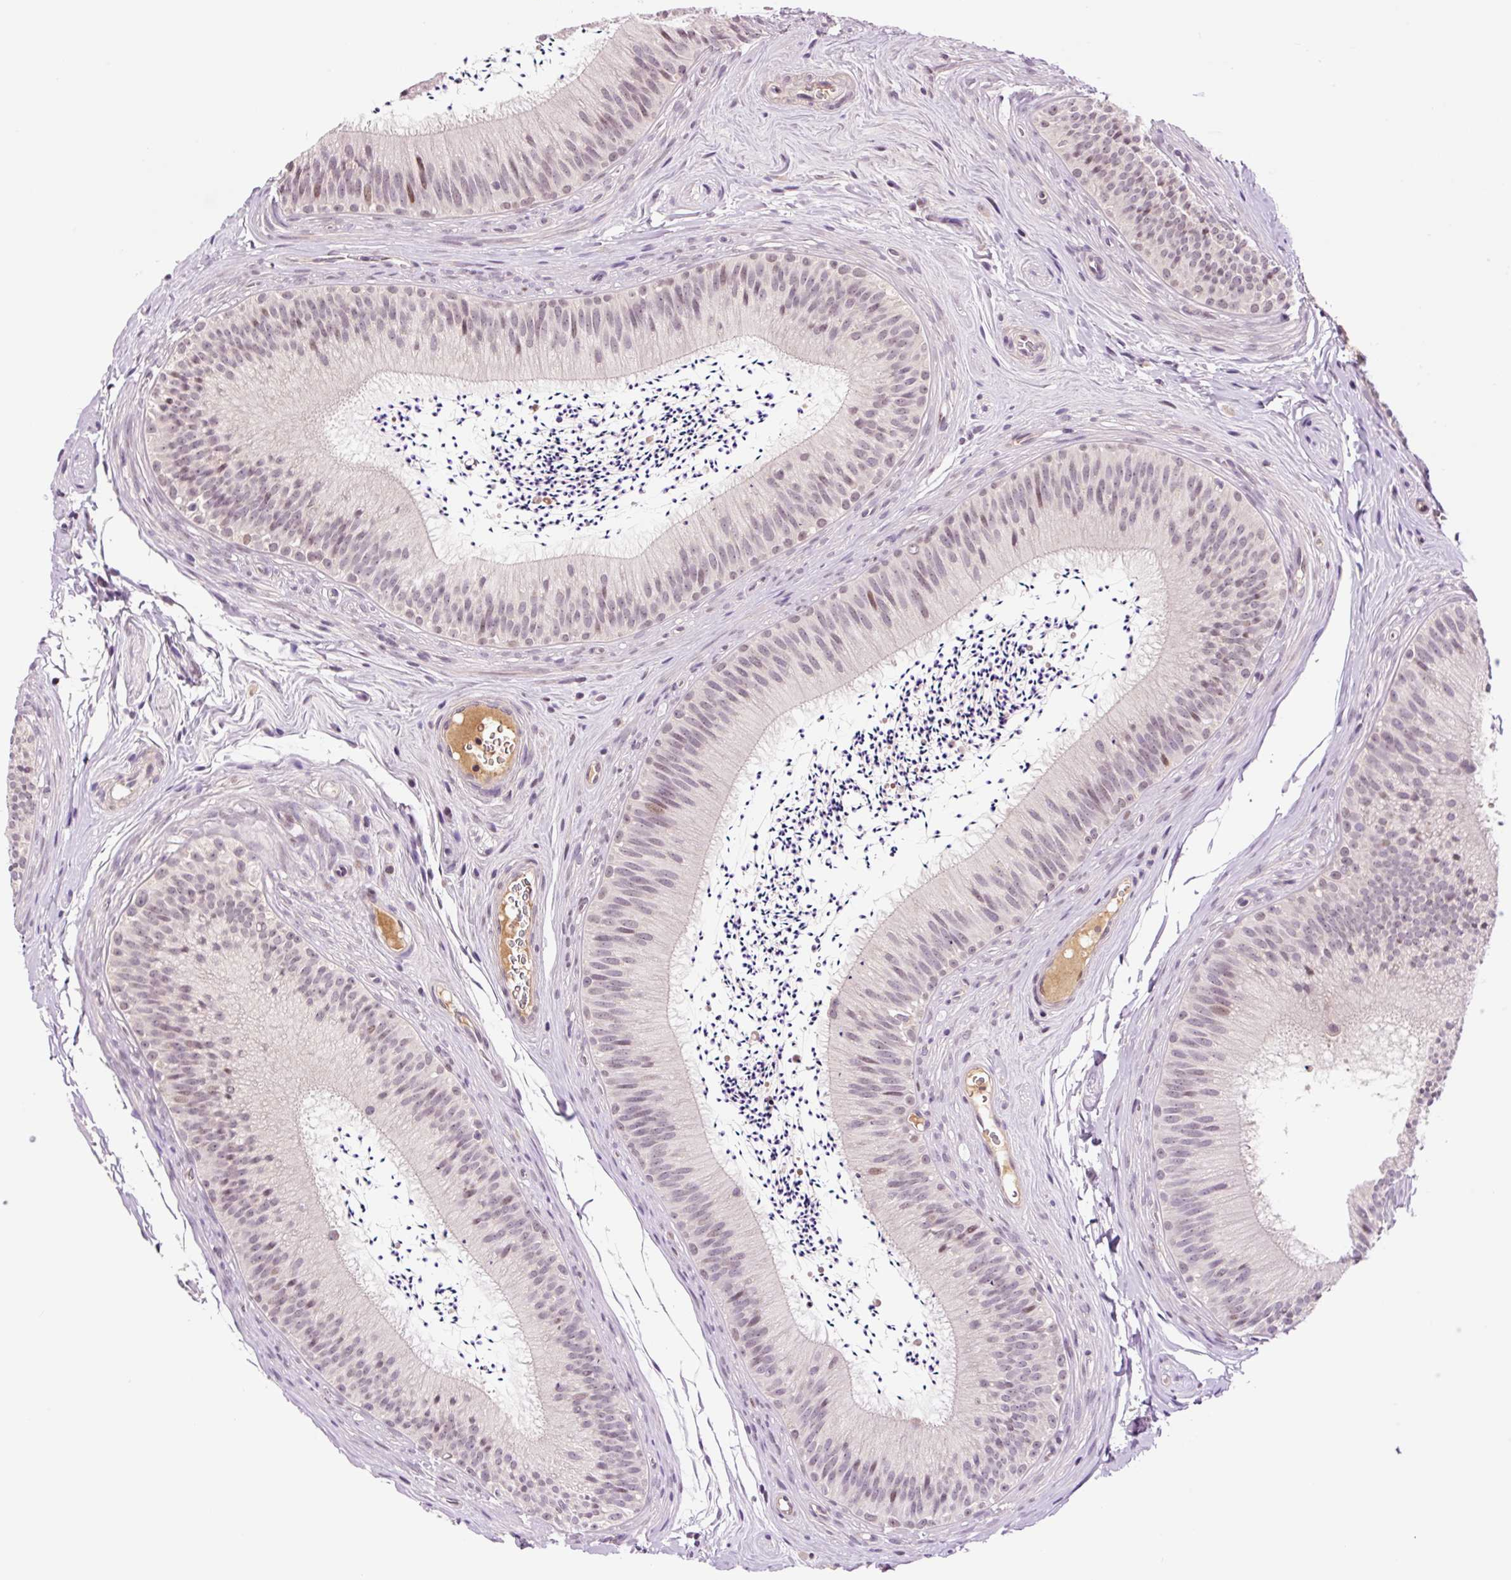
{"staining": {"intensity": "weak", "quantity": "25%-75%", "location": "nuclear"}, "tissue": "epididymis", "cell_type": "Glandular cells", "image_type": "normal", "snomed": [{"axis": "morphology", "description": "Normal tissue, NOS"}, {"axis": "topography", "description": "Epididymis"}], "caption": "Weak nuclear expression is appreciated in approximately 25%-75% of glandular cells in benign epididymis. The protein is stained brown, and the nuclei are stained in blue (DAB IHC with brightfield microscopy, high magnification).", "gene": "DPPA4", "patient": {"sex": "male", "age": 24}}